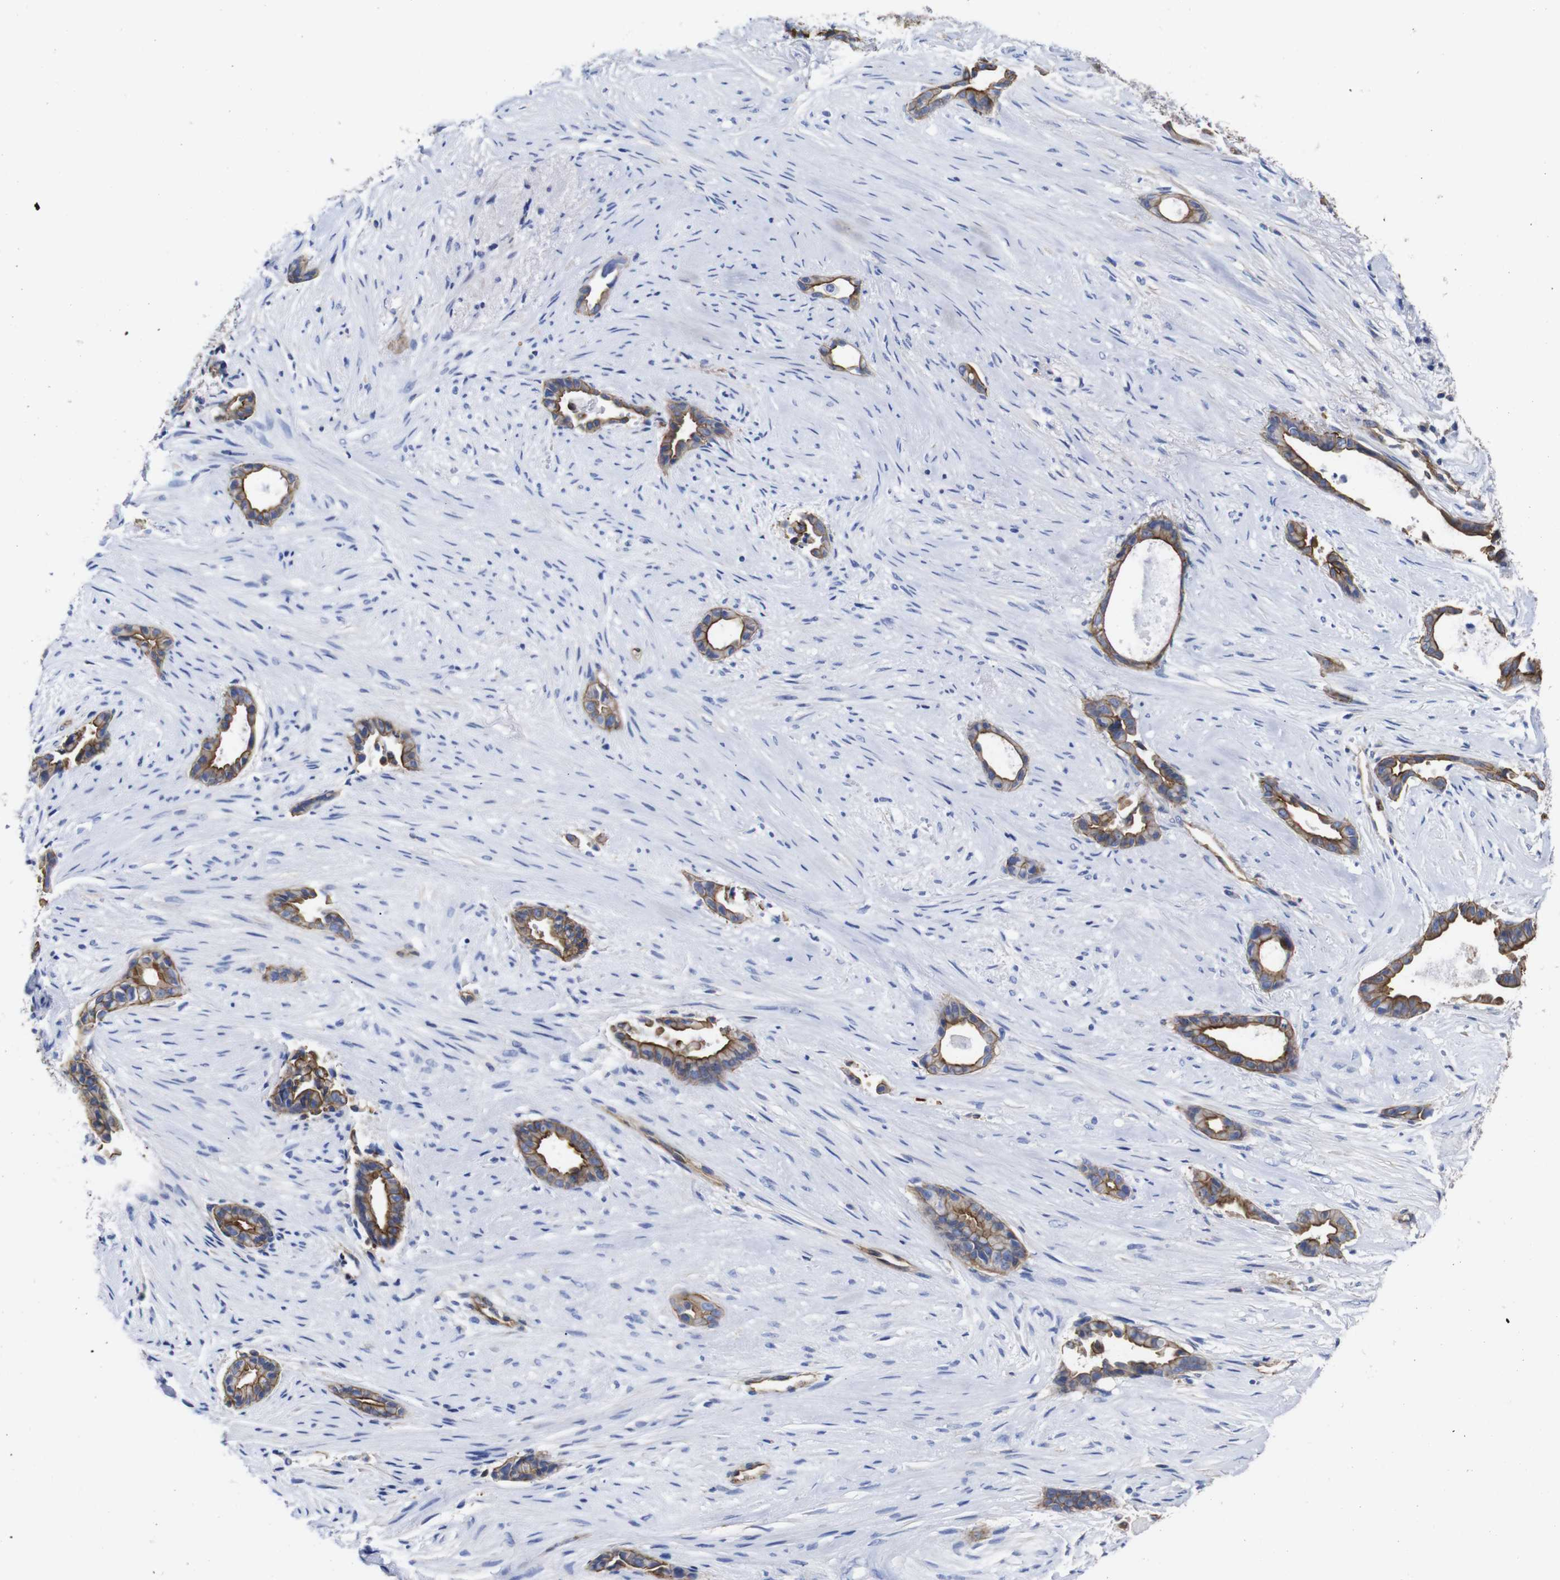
{"staining": {"intensity": "moderate", "quantity": ">75%", "location": "cytoplasmic/membranous"}, "tissue": "liver cancer", "cell_type": "Tumor cells", "image_type": "cancer", "snomed": [{"axis": "morphology", "description": "Cholangiocarcinoma"}, {"axis": "topography", "description": "Liver"}], "caption": "Protein analysis of liver cancer tissue demonstrates moderate cytoplasmic/membranous positivity in approximately >75% of tumor cells.", "gene": "SPTBN1", "patient": {"sex": "female", "age": 55}}